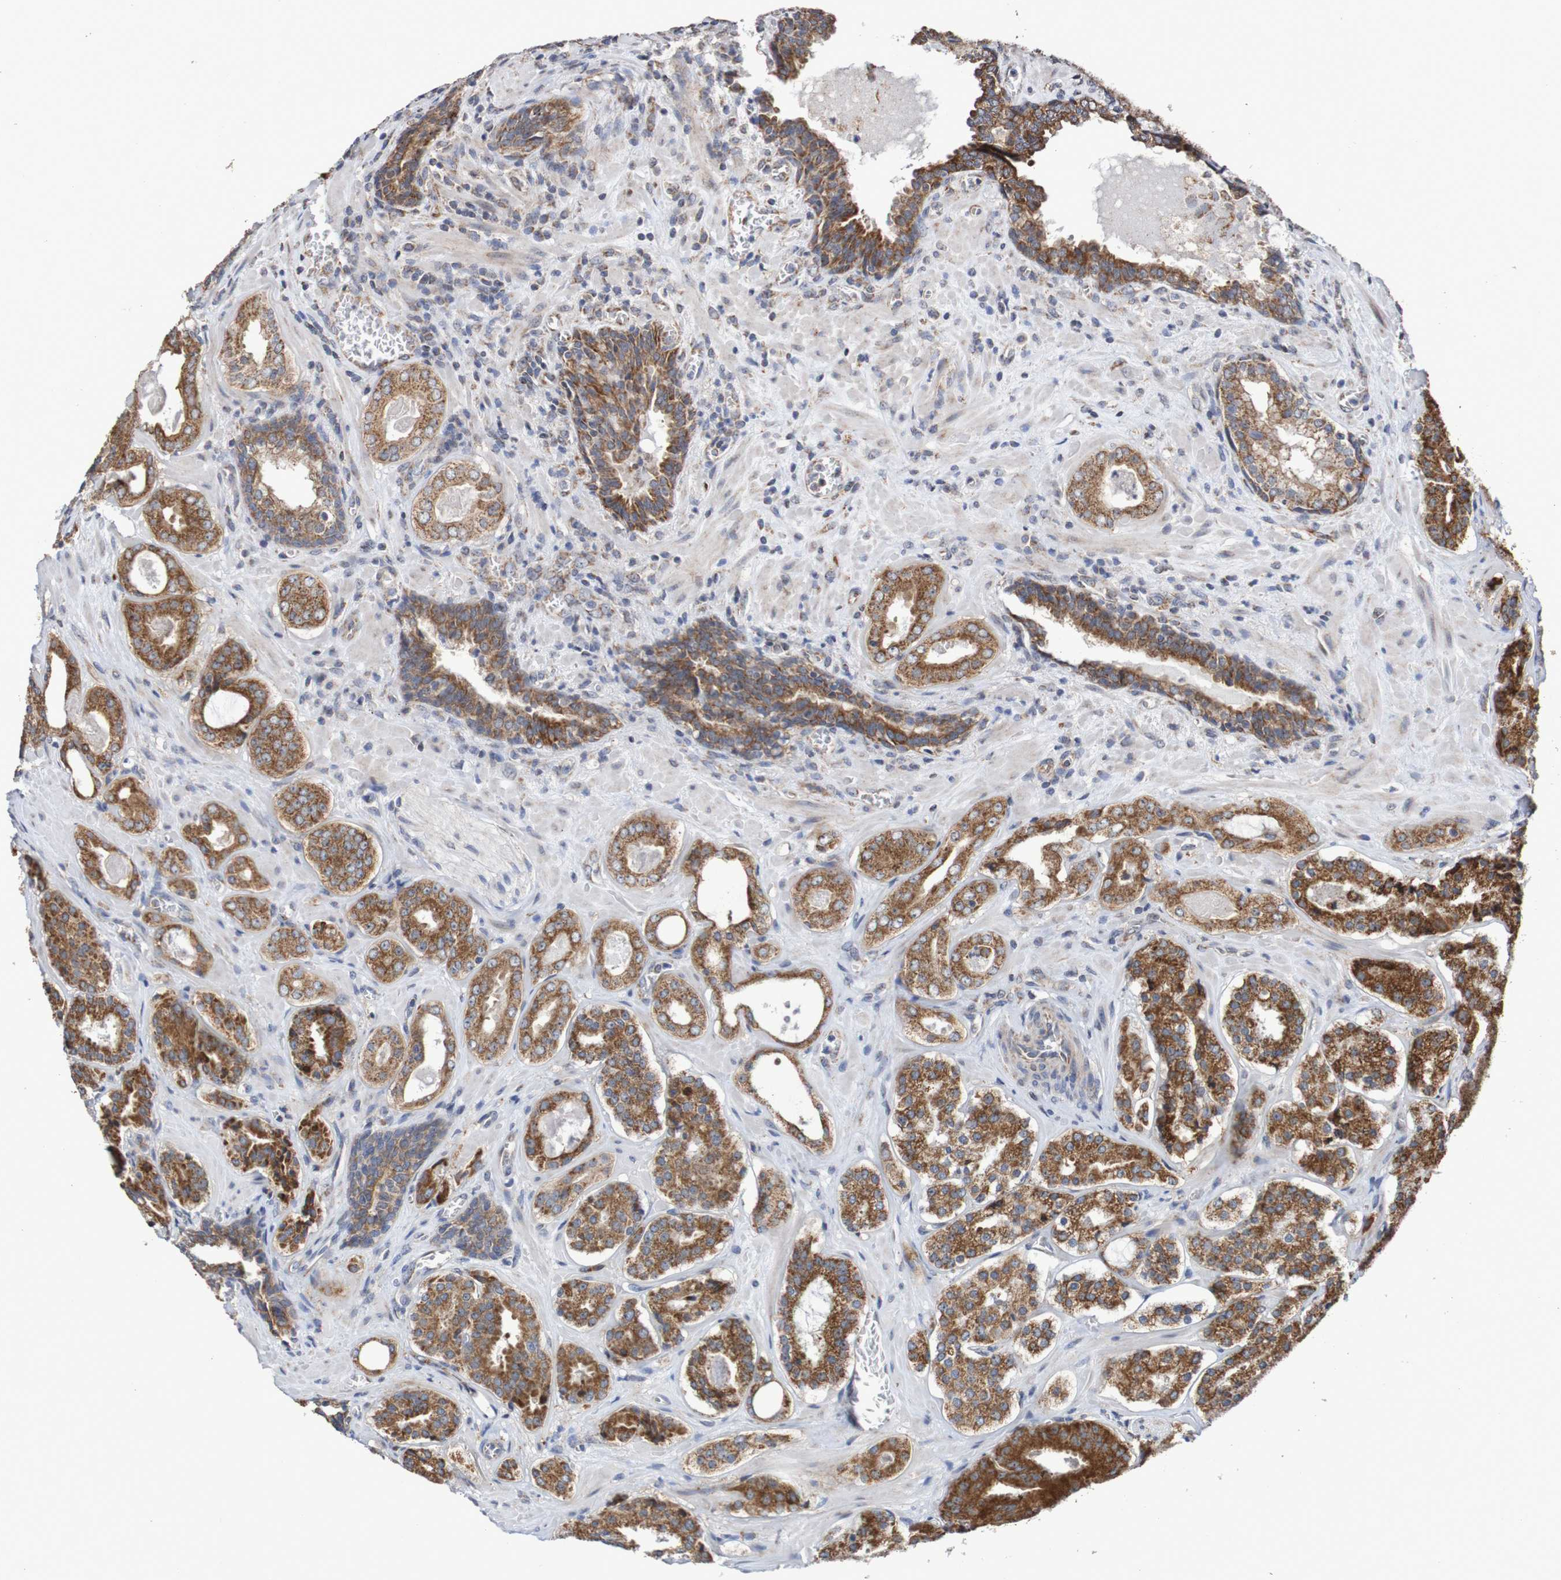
{"staining": {"intensity": "strong", "quantity": ">75%", "location": "cytoplasmic/membranous"}, "tissue": "prostate cancer", "cell_type": "Tumor cells", "image_type": "cancer", "snomed": [{"axis": "morphology", "description": "Adenocarcinoma, High grade"}, {"axis": "topography", "description": "Prostate"}], "caption": "IHC photomicrograph of human prostate cancer stained for a protein (brown), which shows high levels of strong cytoplasmic/membranous expression in approximately >75% of tumor cells.", "gene": "DVL1", "patient": {"sex": "male", "age": 60}}